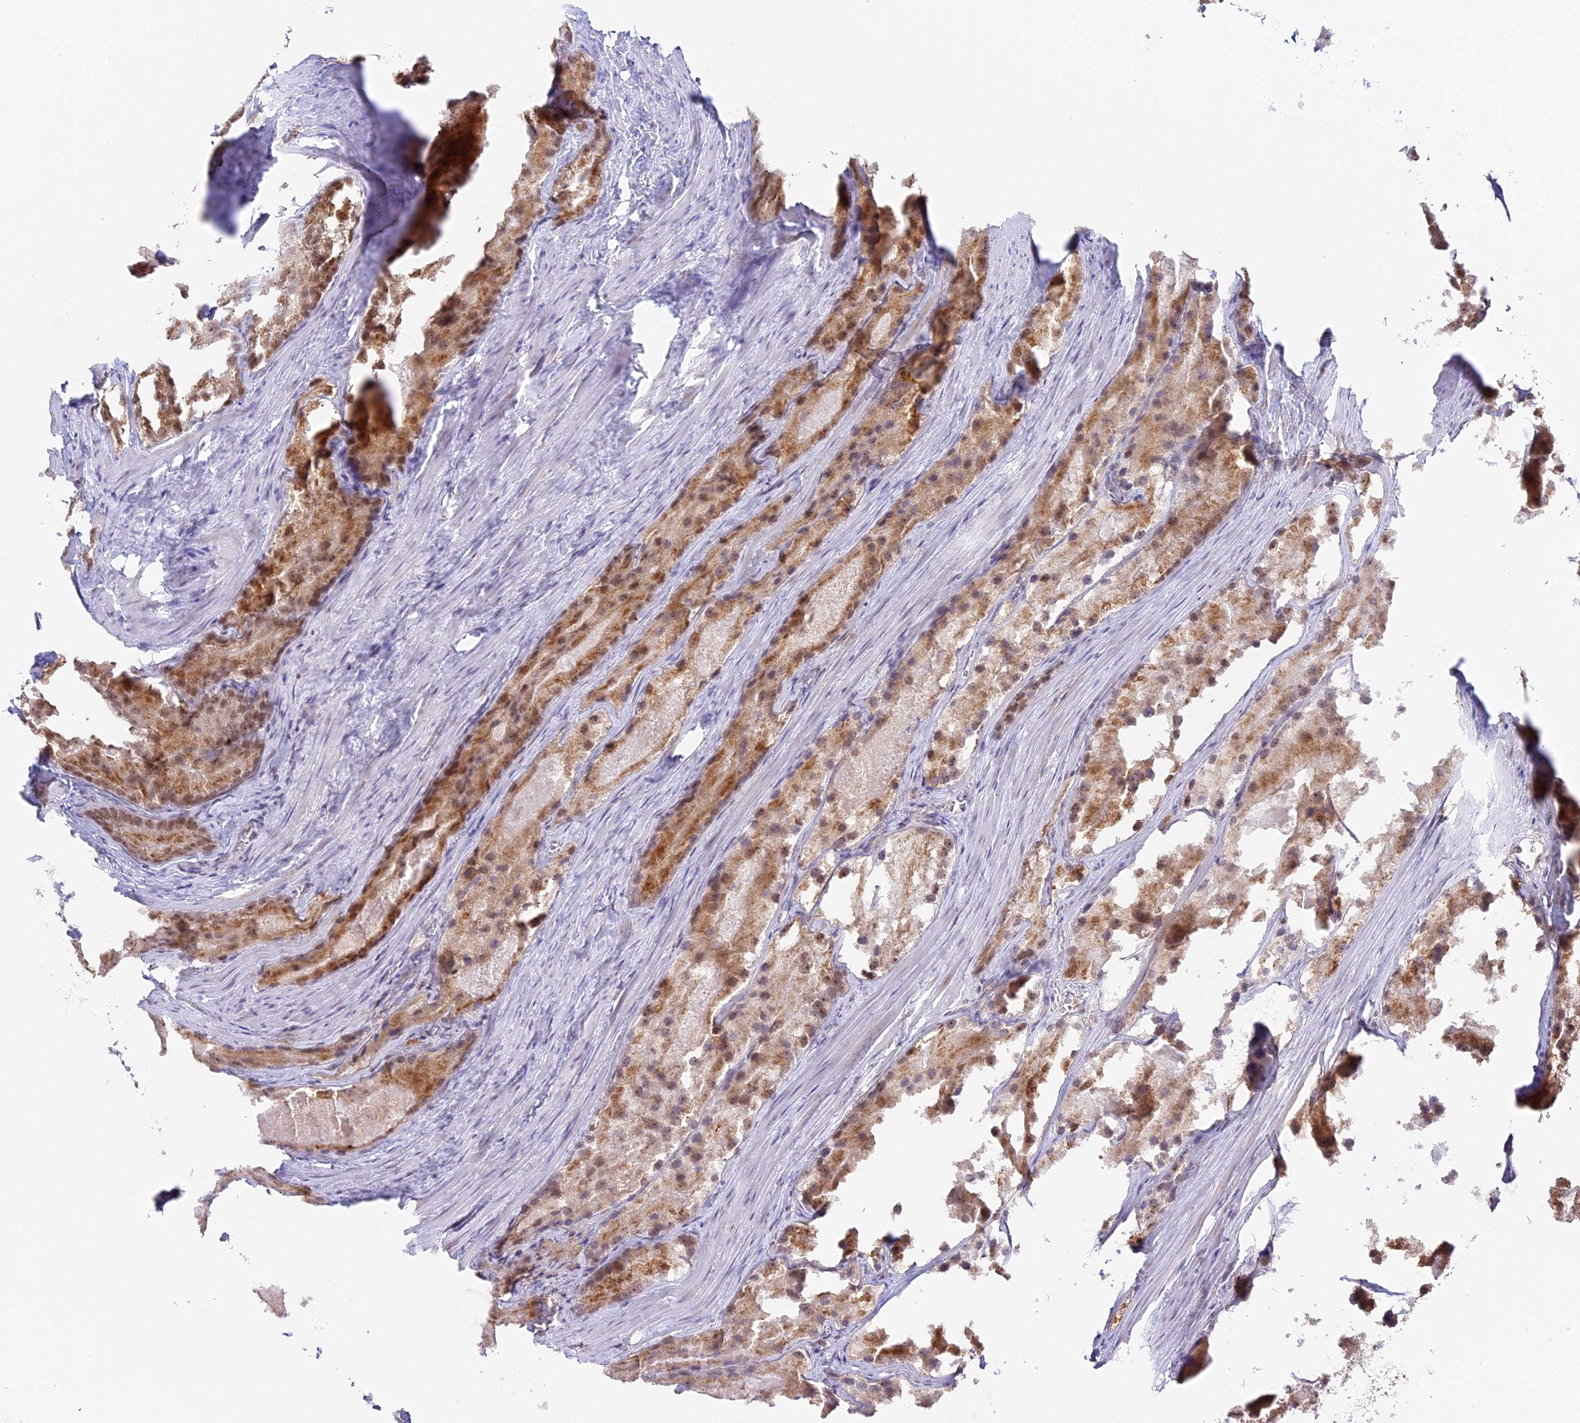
{"staining": {"intensity": "moderate", "quantity": ">75%", "location": "cytoplasmic/membranous,nuclear"}, "tissue": "prostate cancer", "cell_type": "Tumor cells", "image_type": "cancer", "snomed": [{"axis": "morphology", "description": "Adenocarcinoma, Low grade"}, {"axis": "topography", "description": "Prostate"}], "caption": "Prostate cancer stained with a brown dye shows moderate cytoplasmic/membranous and nuclear positive staining in approximately >75% of tumor cells.", "gene": "HEATR5B", "patient": {"sex": "male", "age": 69}}